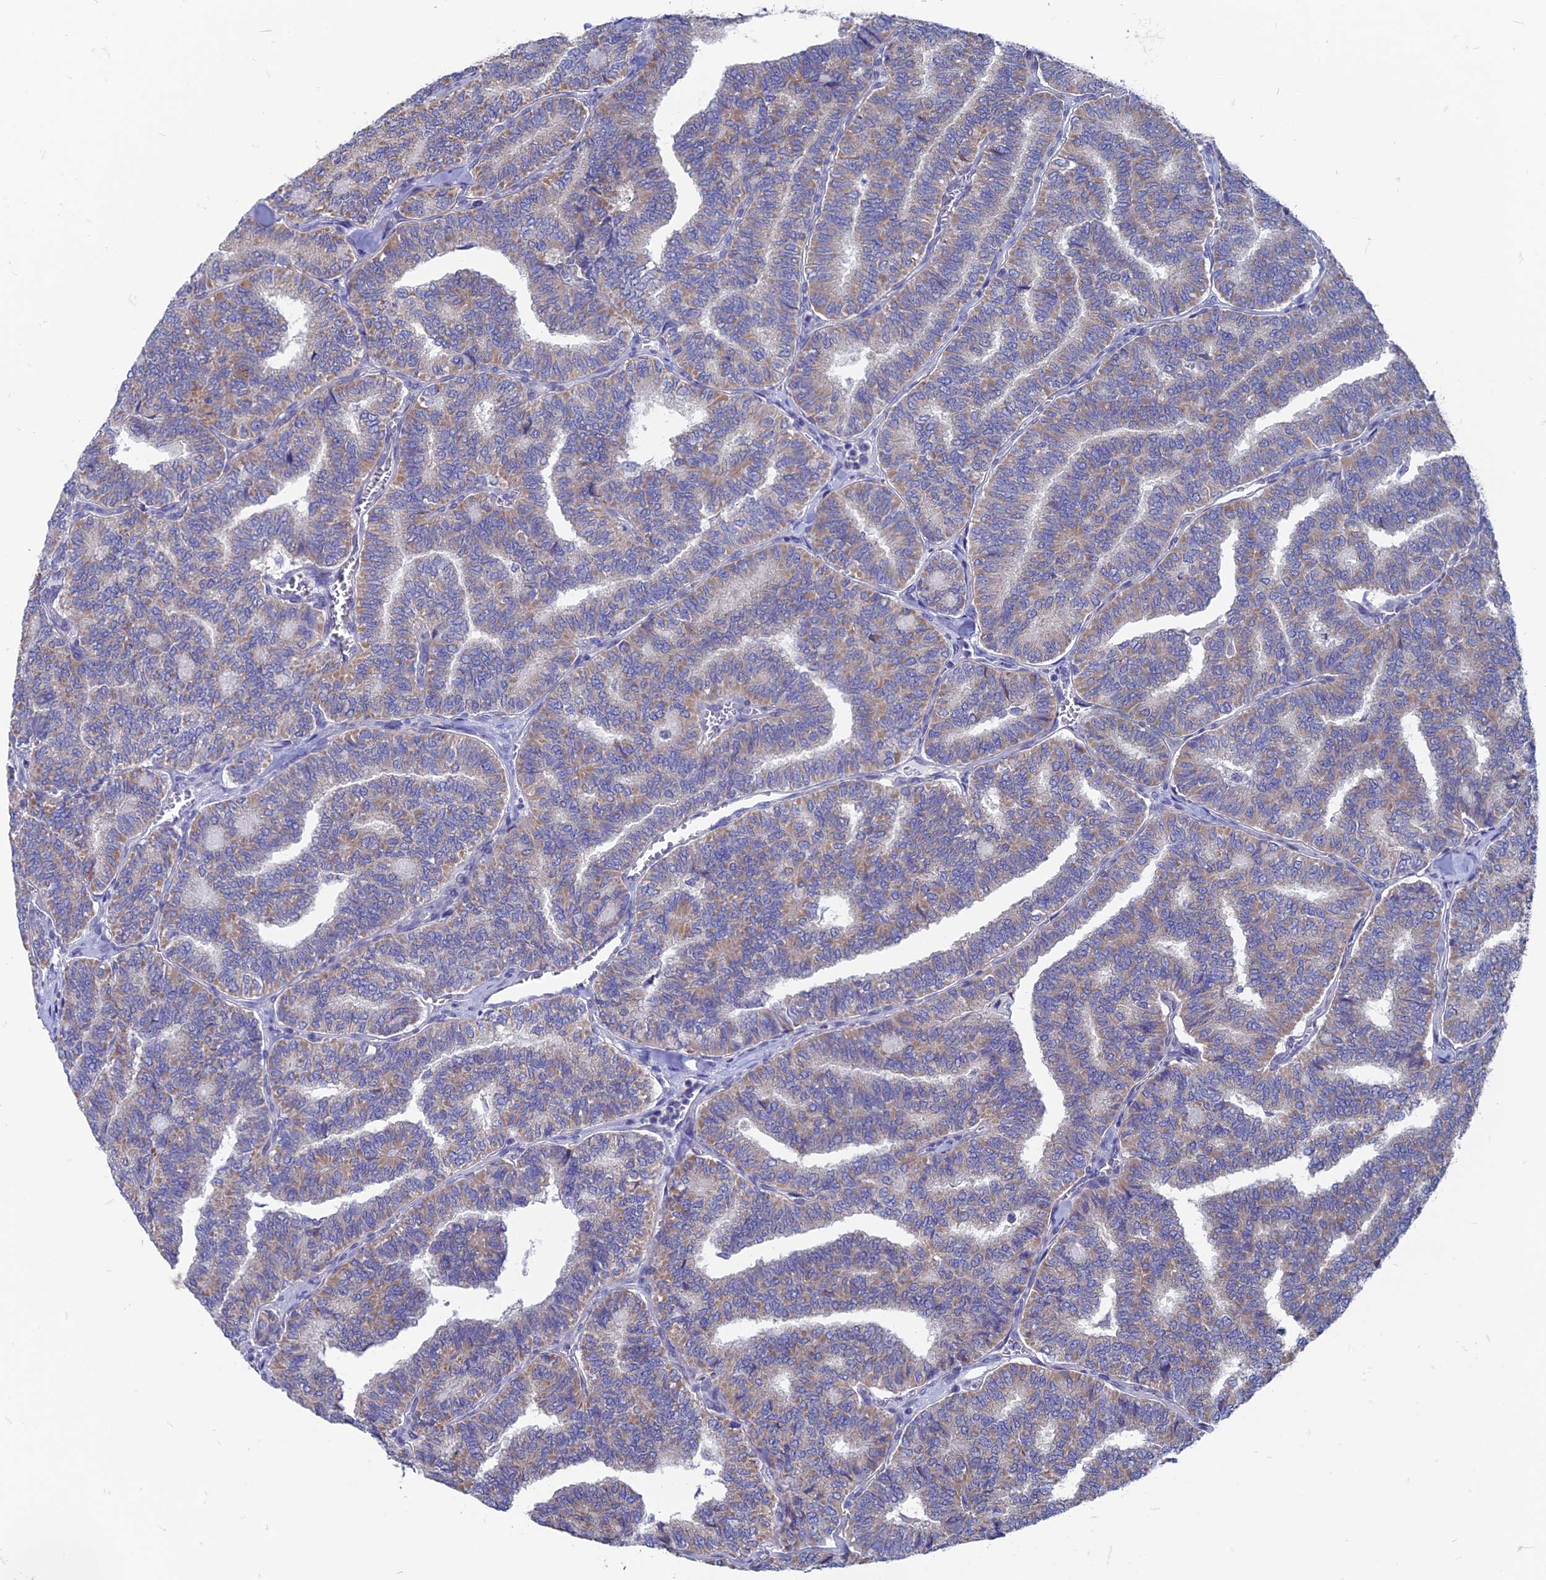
{"staining": {"intensity": "weak", "quantity": ">75%", "location": "cytoplasmic/membranous"}, "tissue": "thyroid cancer", "cell_type": "Tumor cells", "image_type": "cancer", "snomed": [{"axis": "morphology", "description": "Papillary adenocarcinoma, NOS"}, {"axis": "topography", "description": "Thyroid gland"}], "caption": "Weak cytoplasmic/membranous staining is present in about >75% of tumor cells in thyroid cancer.", "gene": "AK4", "patient": {"sex": "female", "age": 35}}